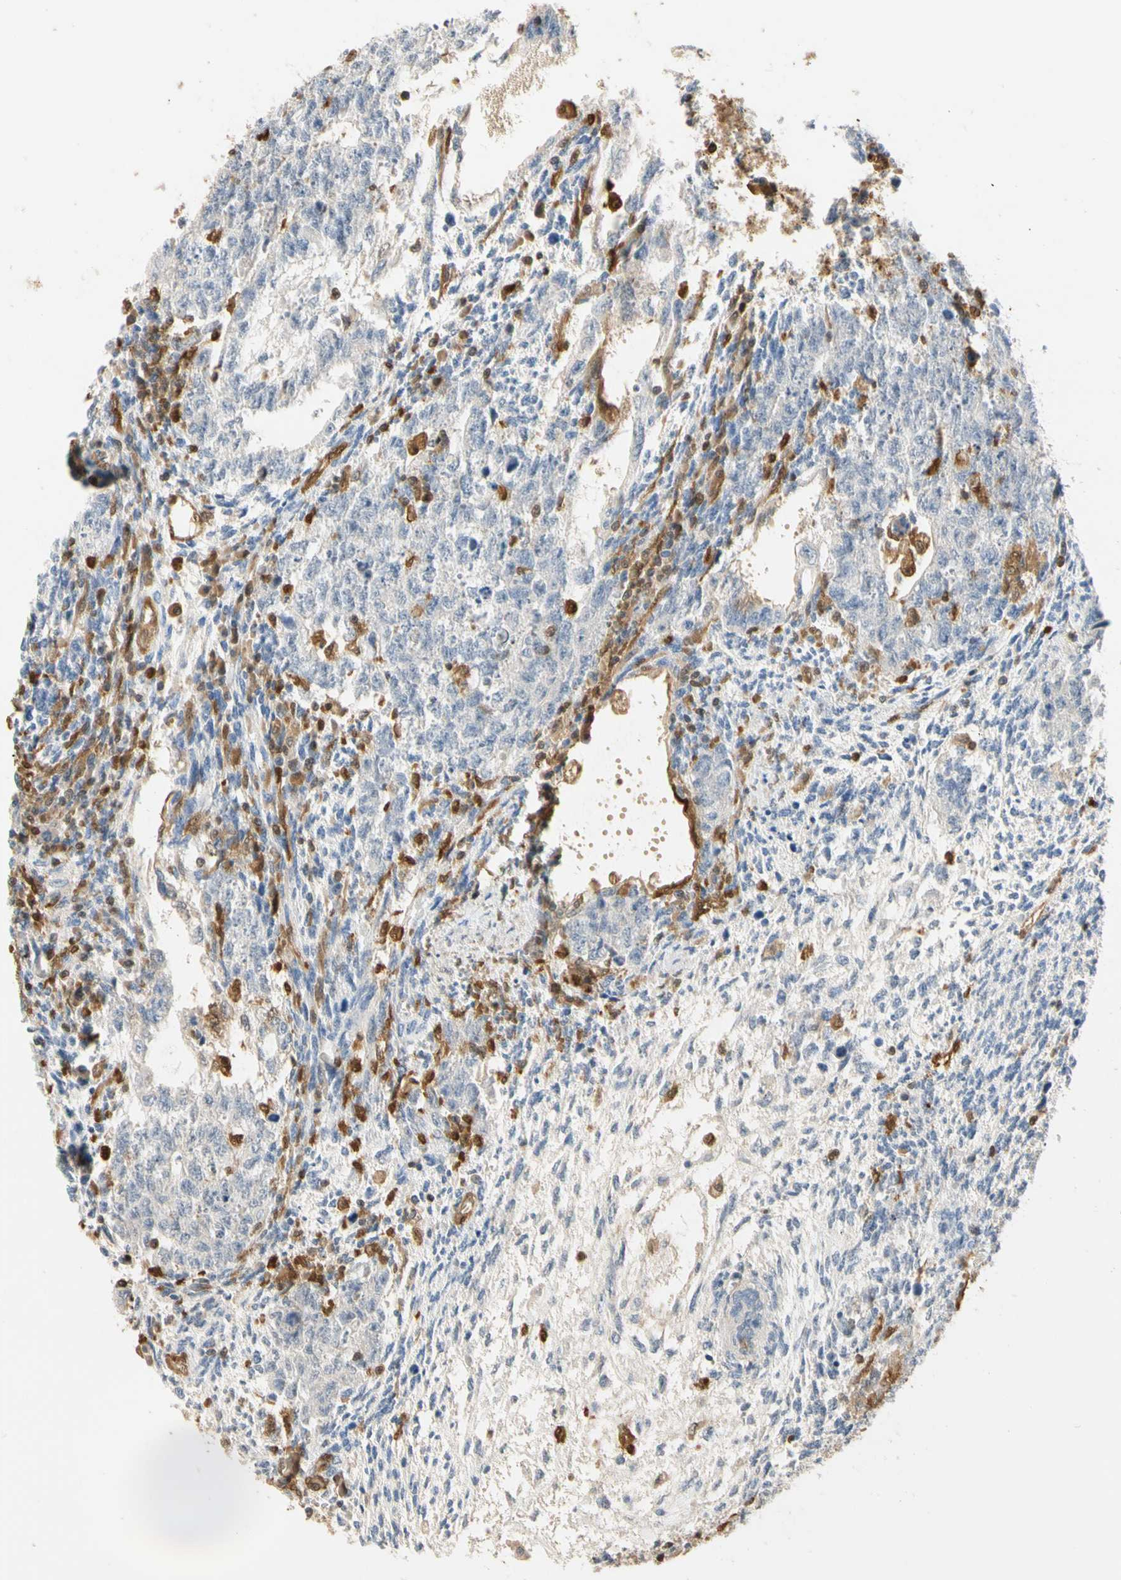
{"staining": {"intensity": "negative", "quantity": "none", "location": "none"}, "tissue": "testis cancer", "cell_type": "Tumor cells", "image_type": "cancer", "snomed": [{"axis": "morphology", "description": "Normal tissue, NOS"}, {"axis": "morphology", "description": "Carcinoma, Embryonal, NOS"}, {"axis": "topography", "description": "Testis"}], "caption": "Immunohistochemistry micrograph of testis cancer (embryonal carcinoma) stained for a protein (brown), which displays no staining in tumor cells. (DAB (3,3'-diaminobenzidine) IHC with hematoxylin counter stain).", "gene": "S100A6", "patient": {"sex": "male", "age": 36}}